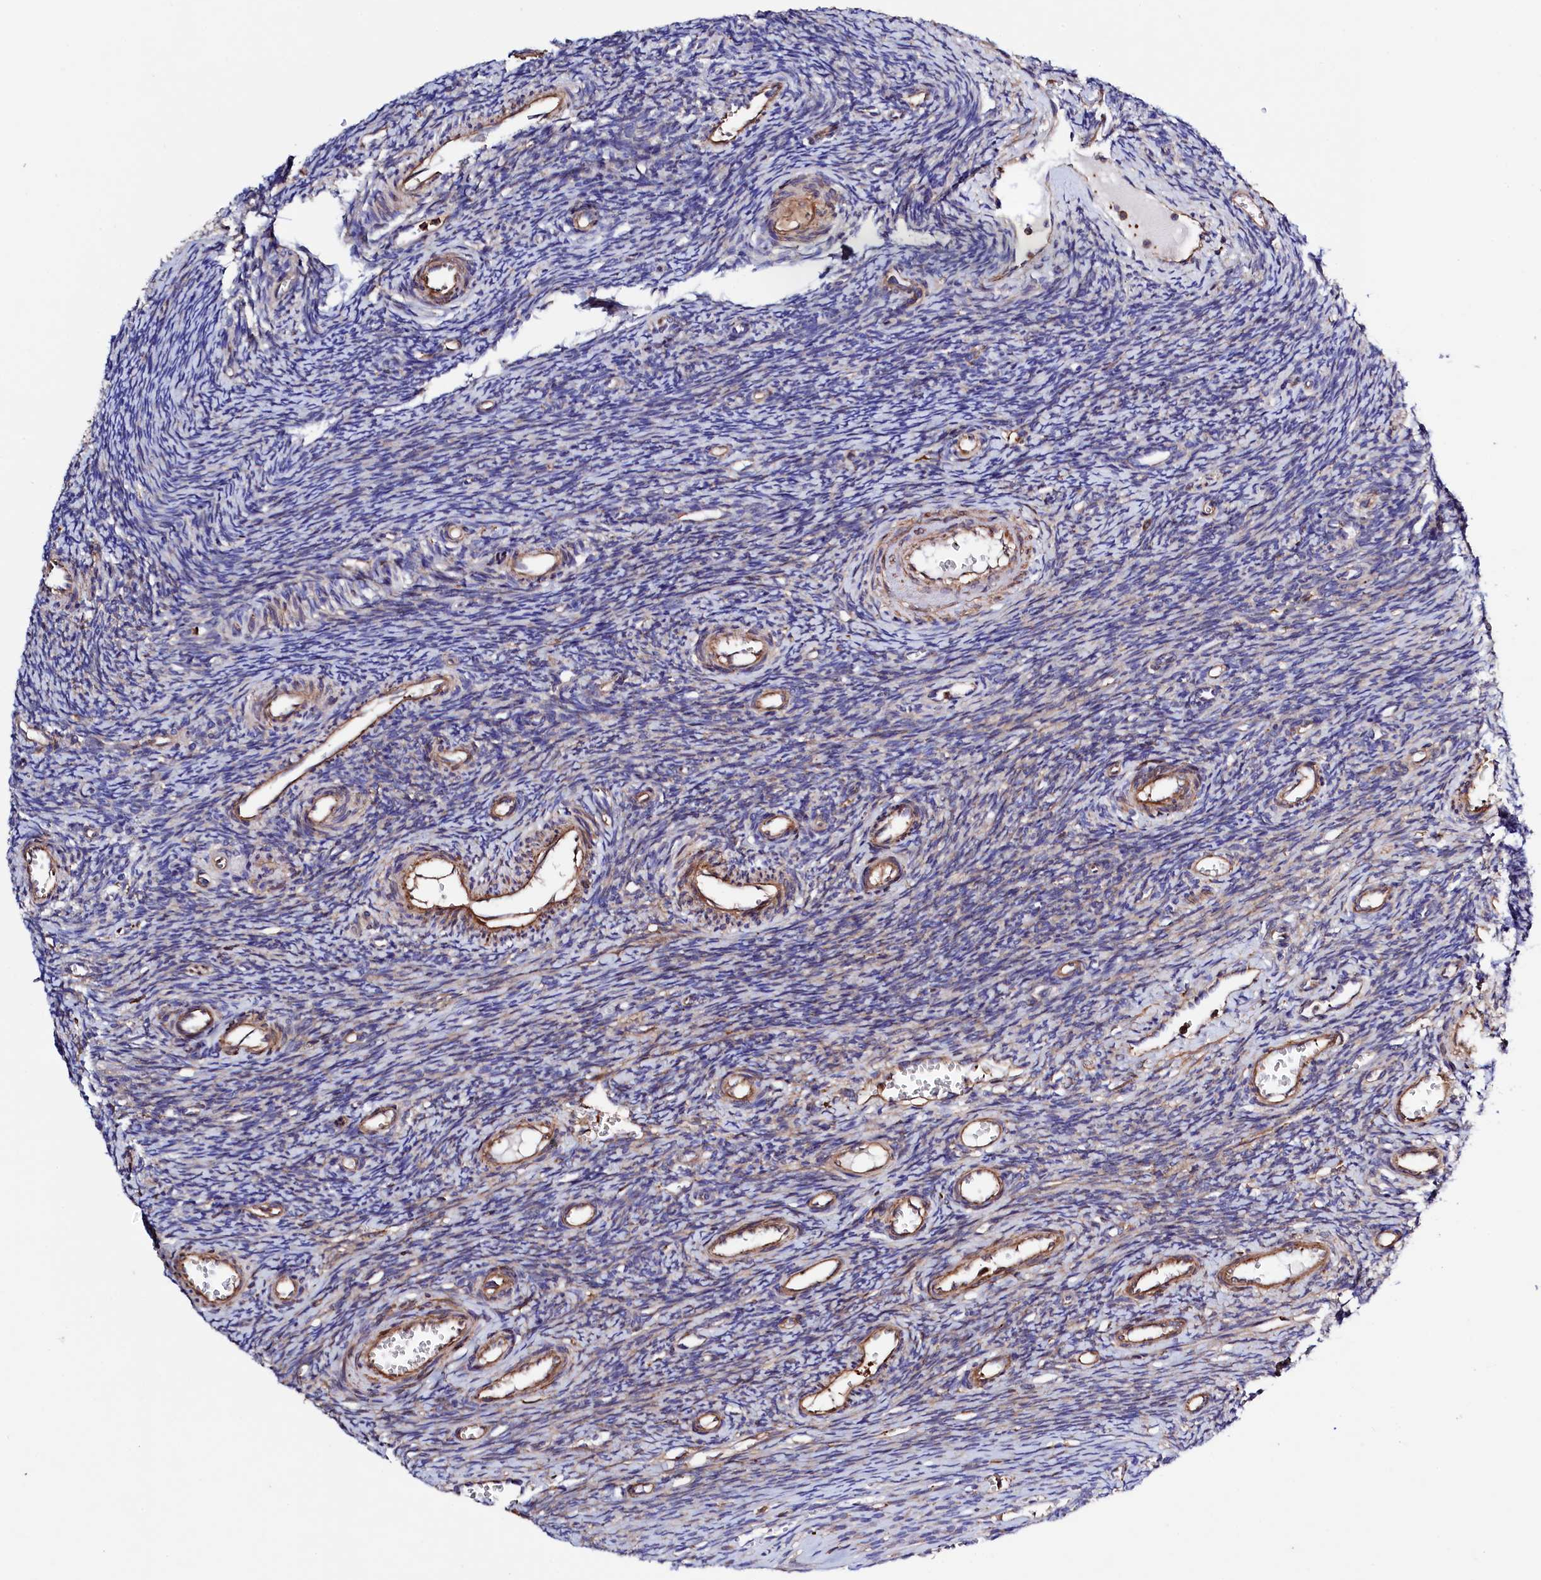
{"staining": {"intensity": "weak", "quantity": "<25%", "location": "cytoplasmic/membranous"}, "tissue": "ovary", "cell_type": "Ovarian stroma cells", "image_type": "normal", "snomed": [{"axis": "morphology", "description": "Normal tissue, NOS"}, {"axis": "topography", "description": "Ovary"}], "caption": "Immunohistochemical staining of unremarkable human ovary exhibits no significant expression in ovarian stroma cells.", "gene": "STAMBPL1", "patient": {"sex": "female", "age": 39}}